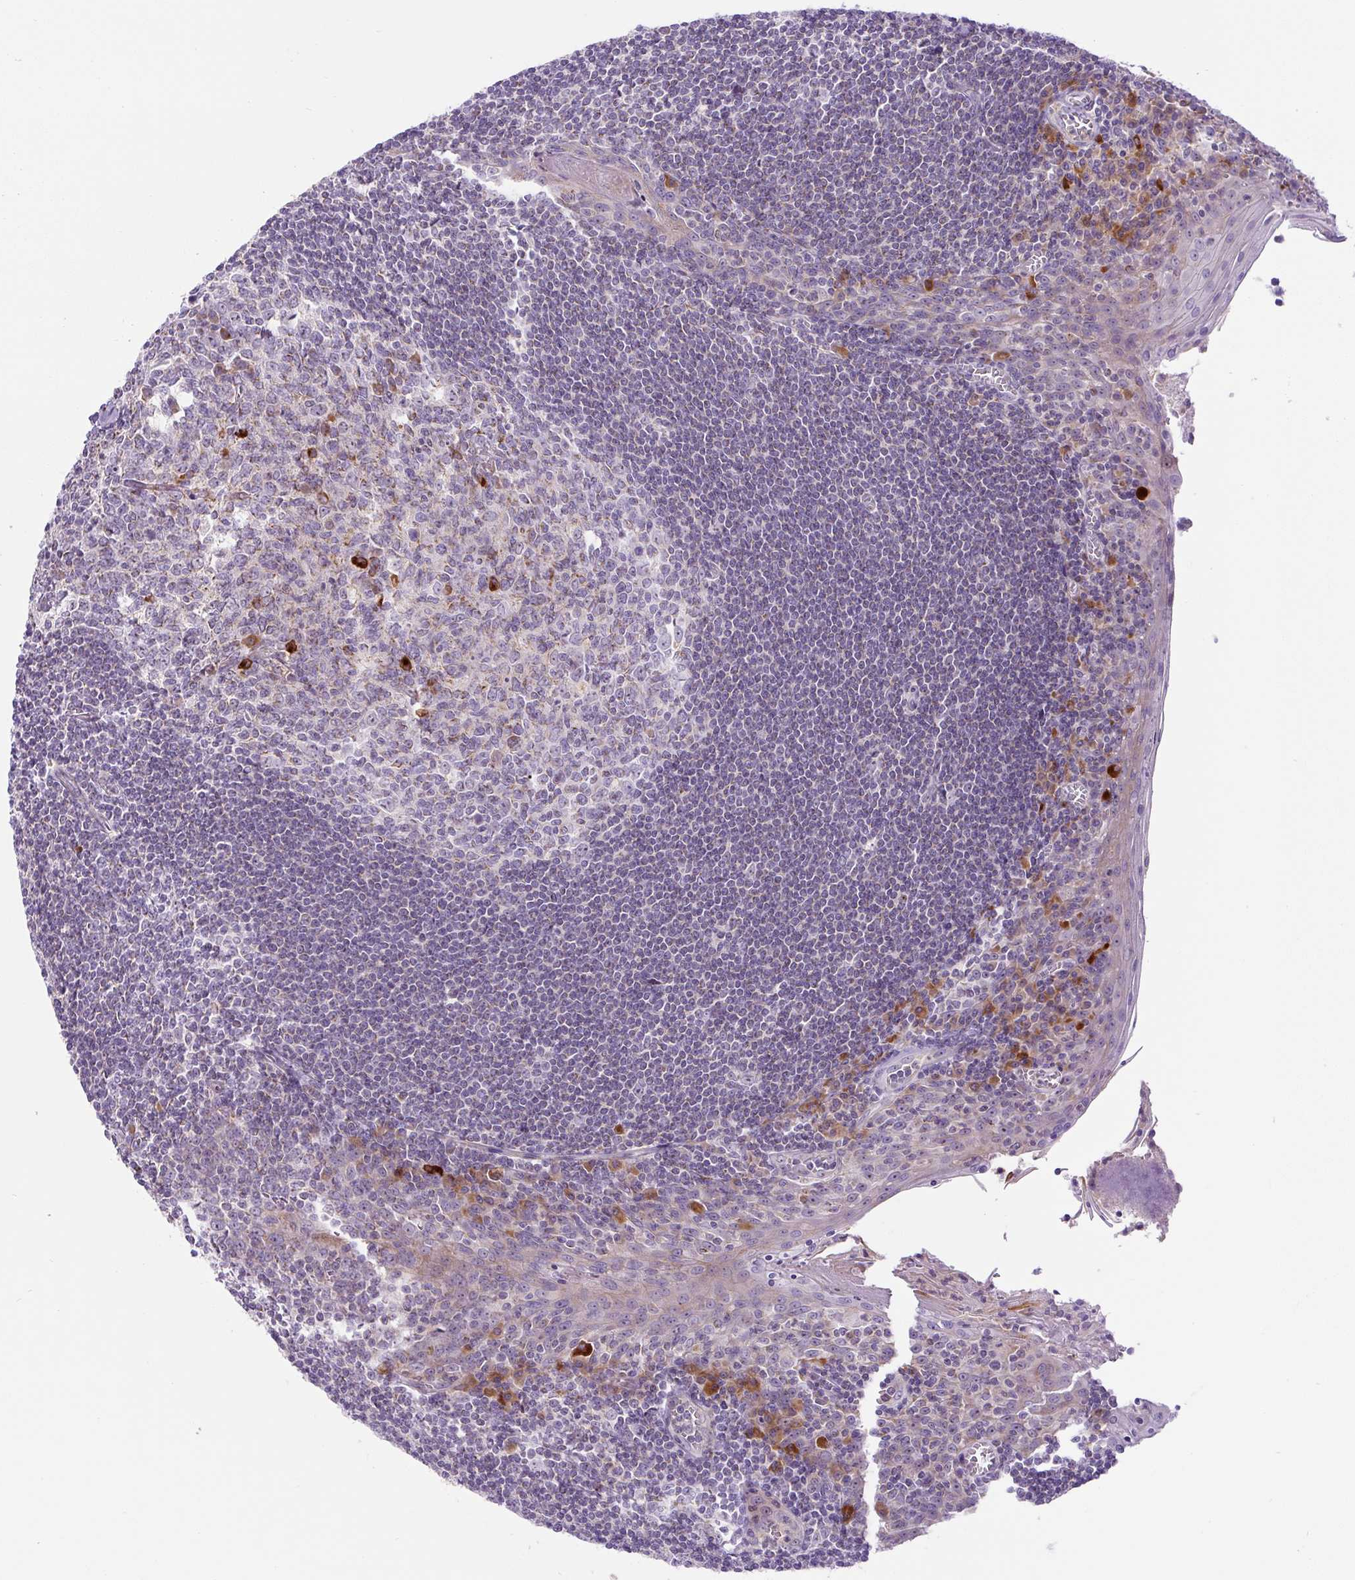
{"staining": {"intensity": "strong", "quantity": "<25%", "location": "cytoplasmic/membranous"}, "tissue": "tonsil", "cell_type": "Germinal center cells", "image_type": "normal", "snomed": [{"axis": "morphology", "description": "Normal tissue, NOS"}, {"axis": "topography", "description": "Tonsil"}], "caption": "Strong cytoplasmic/membranous positivity for a protein is appreciated in about <25% of germinal center cells of unremarkable tonsil using immunohistochemistry.", "gene": "ZNF596", "patient": {"sex": "male", "age": 27}}